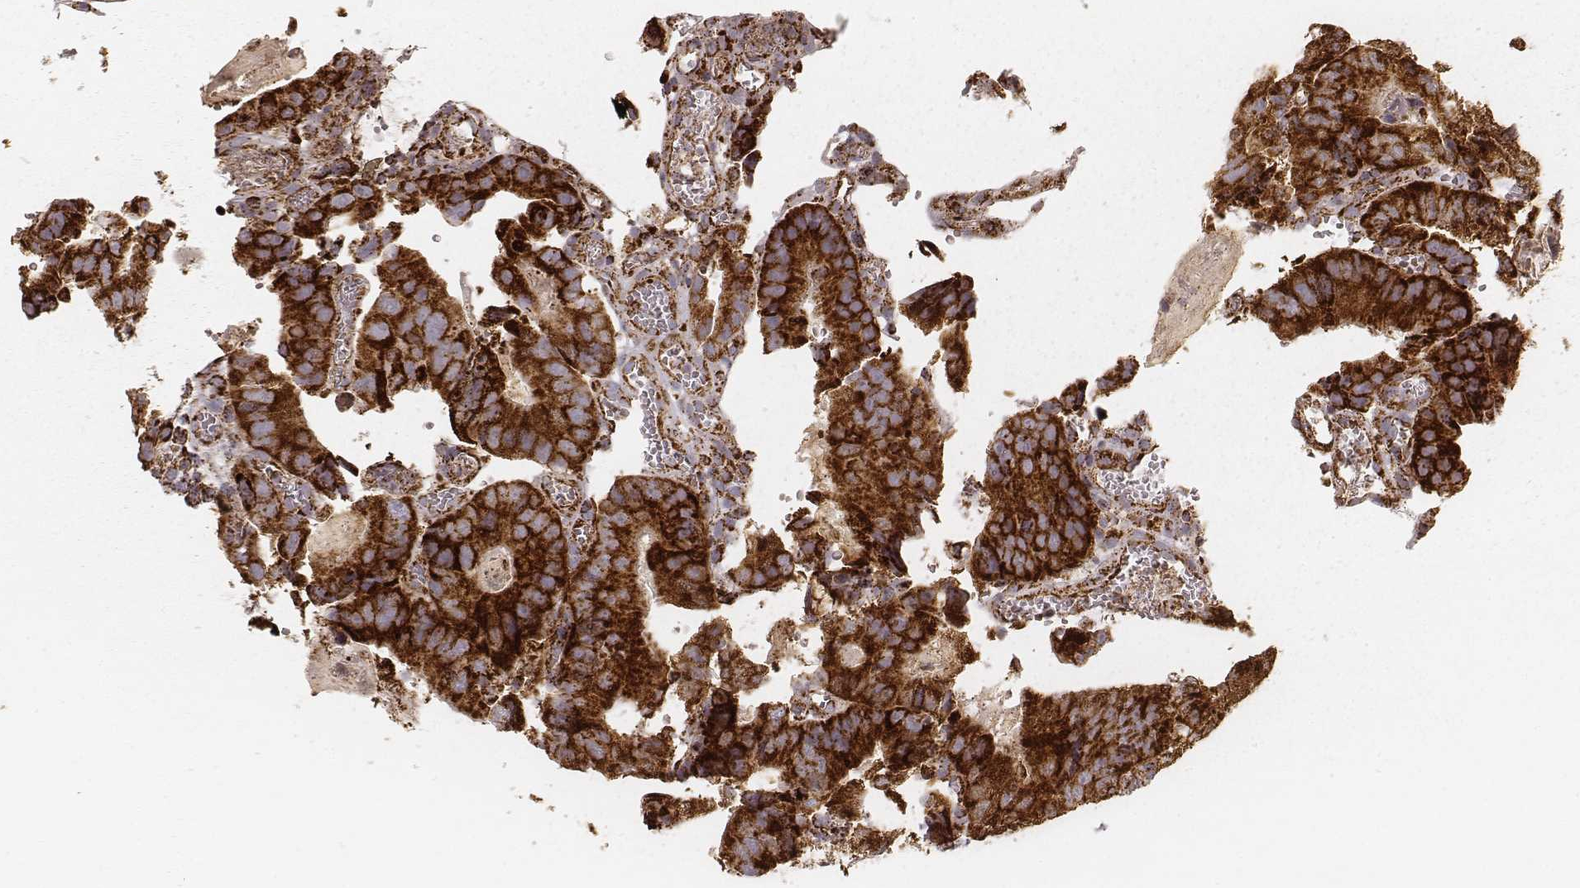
{"staining": {"intensity": "strong", "quantity": ">75%", "location": "cytoplasmic/membranous"}, "tissue": "colorectal cancer", "cell_type": "Tumor cells", "image_type": "cancer", "snomed": [{"axis": "morphology", "description": "Adenocarcinoma, NOS"}, {"axis": "topography", "description": "Colon"}], "caption": "A brown stain highlights strong cytoplasmic/membranous expression of a protein in colorectal cancer tumor cells.", "gene": "CS", "patient": {"sex": "female", "age": 86}}